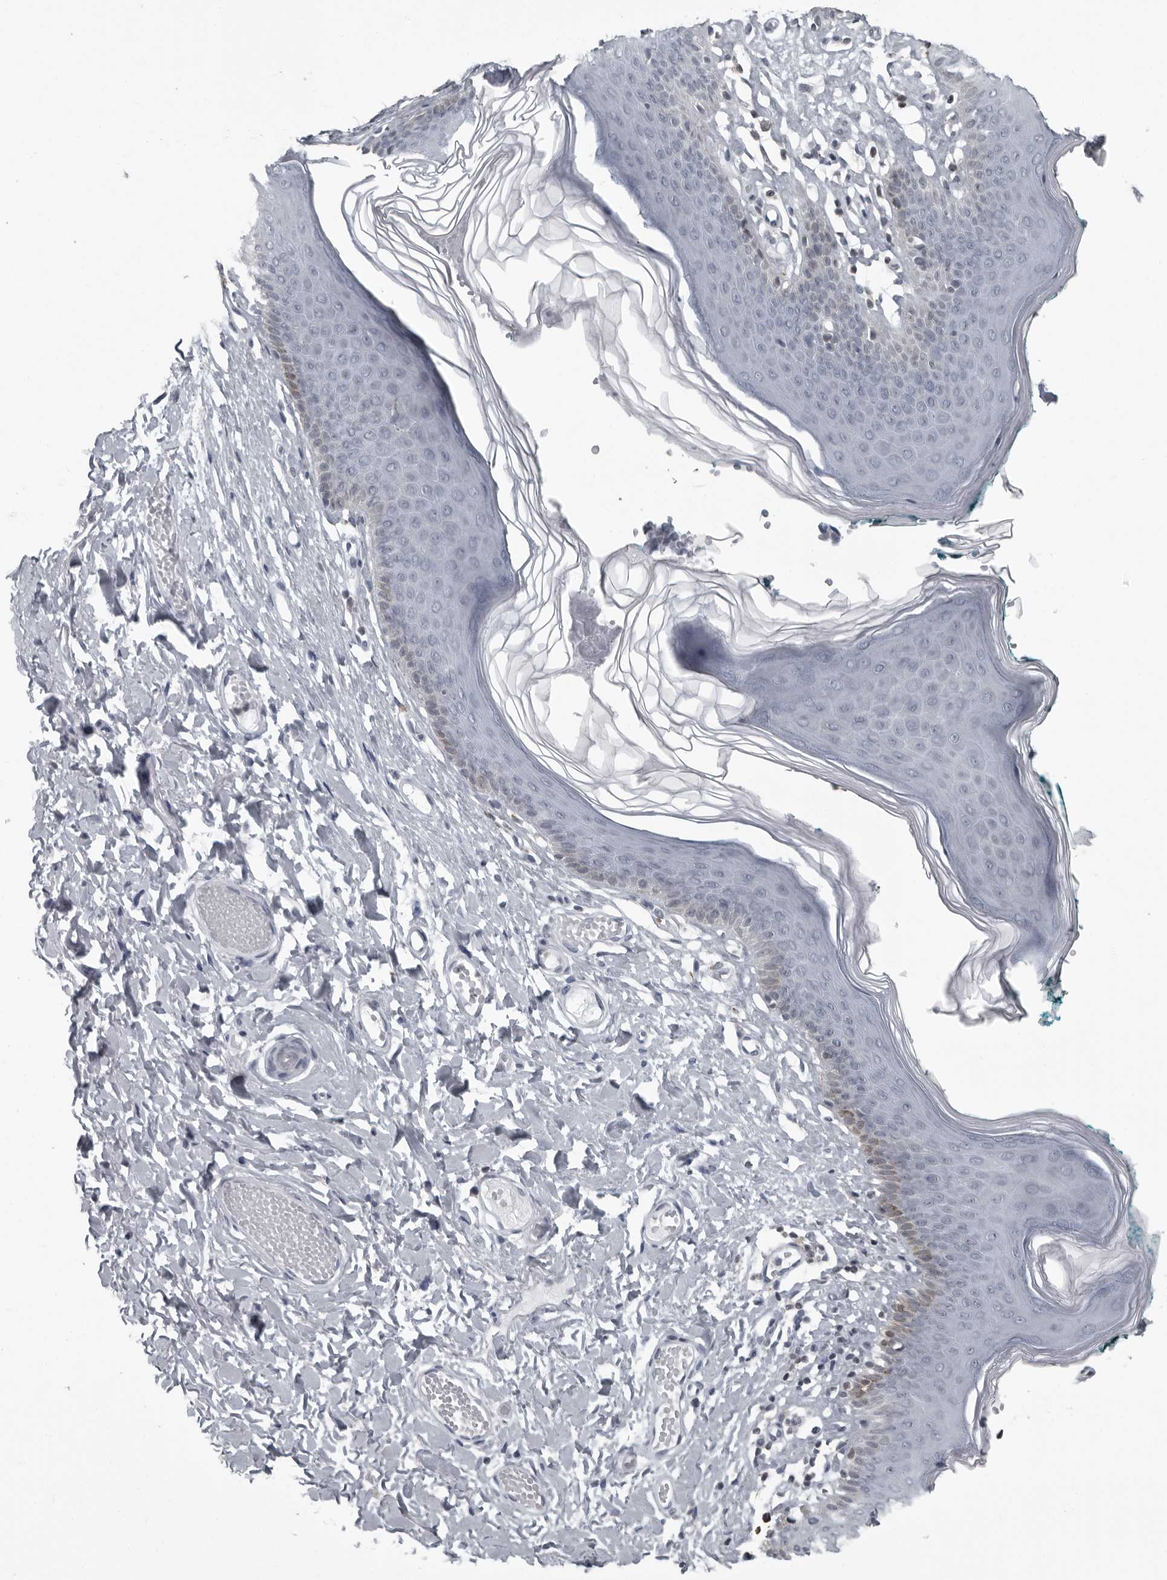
{"staining": {"intensity": "weak", "quantity": "<25%", "location": "cytoplasmic/membranous"}, "tissue": "skin", "cell_type": "Epidermal cells", "image_type": "normal", "snomed": [{"axis": "morphology", "description": "Normal tissue, NOS"}, {"axis": "morphology", "description": "Inflammation, NOS"}, {"axis": "topography", "description": "Vulva"}], "caption": "Immunohistochemistry (IHC) histopathology image of normal human skin stained for a protein (brown), which exhibits no positivity in epidermal cells. (DAB IHC, high magnification).", "gene": "RTCA", "patient": {"sex": "female", "age": 84}}